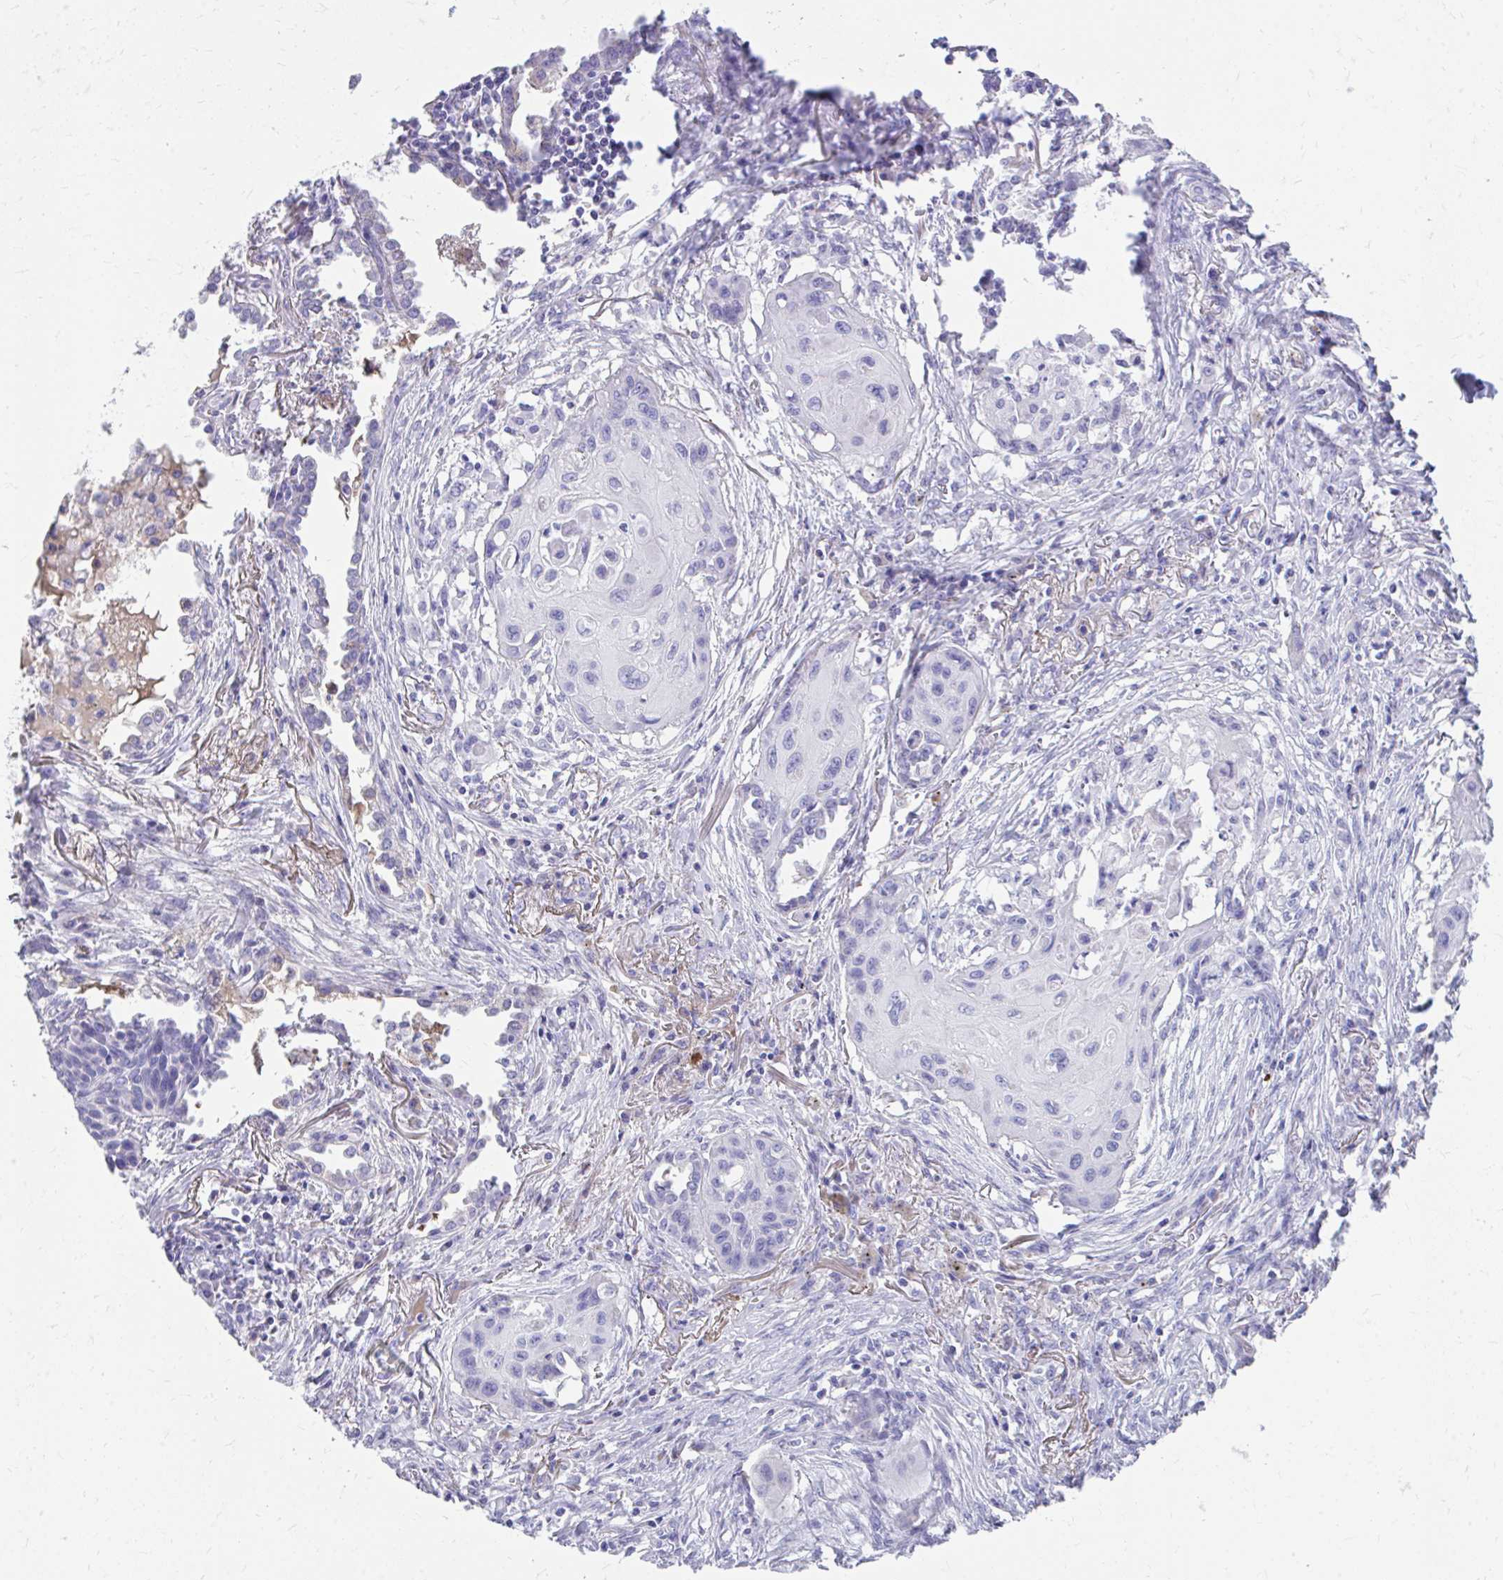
{"staining": {"intensity": "negative", "quantity": "none", "location": "none"}, "tissue": "lung cancer", "cell_type": "Tumor cells", "image_type": "cancer", "snomed": [{"axis": "morphology", "description": "Squamous cell carcinoma, NOS"}, {"axis": "topography", "description": "Lung"}], "caption": "The photomicrograph reveals no significant staining in tumor cells of lung squamous cell carcinoma.", "gene": "CFH", "patient": {"sex": "male", "age": 71}}